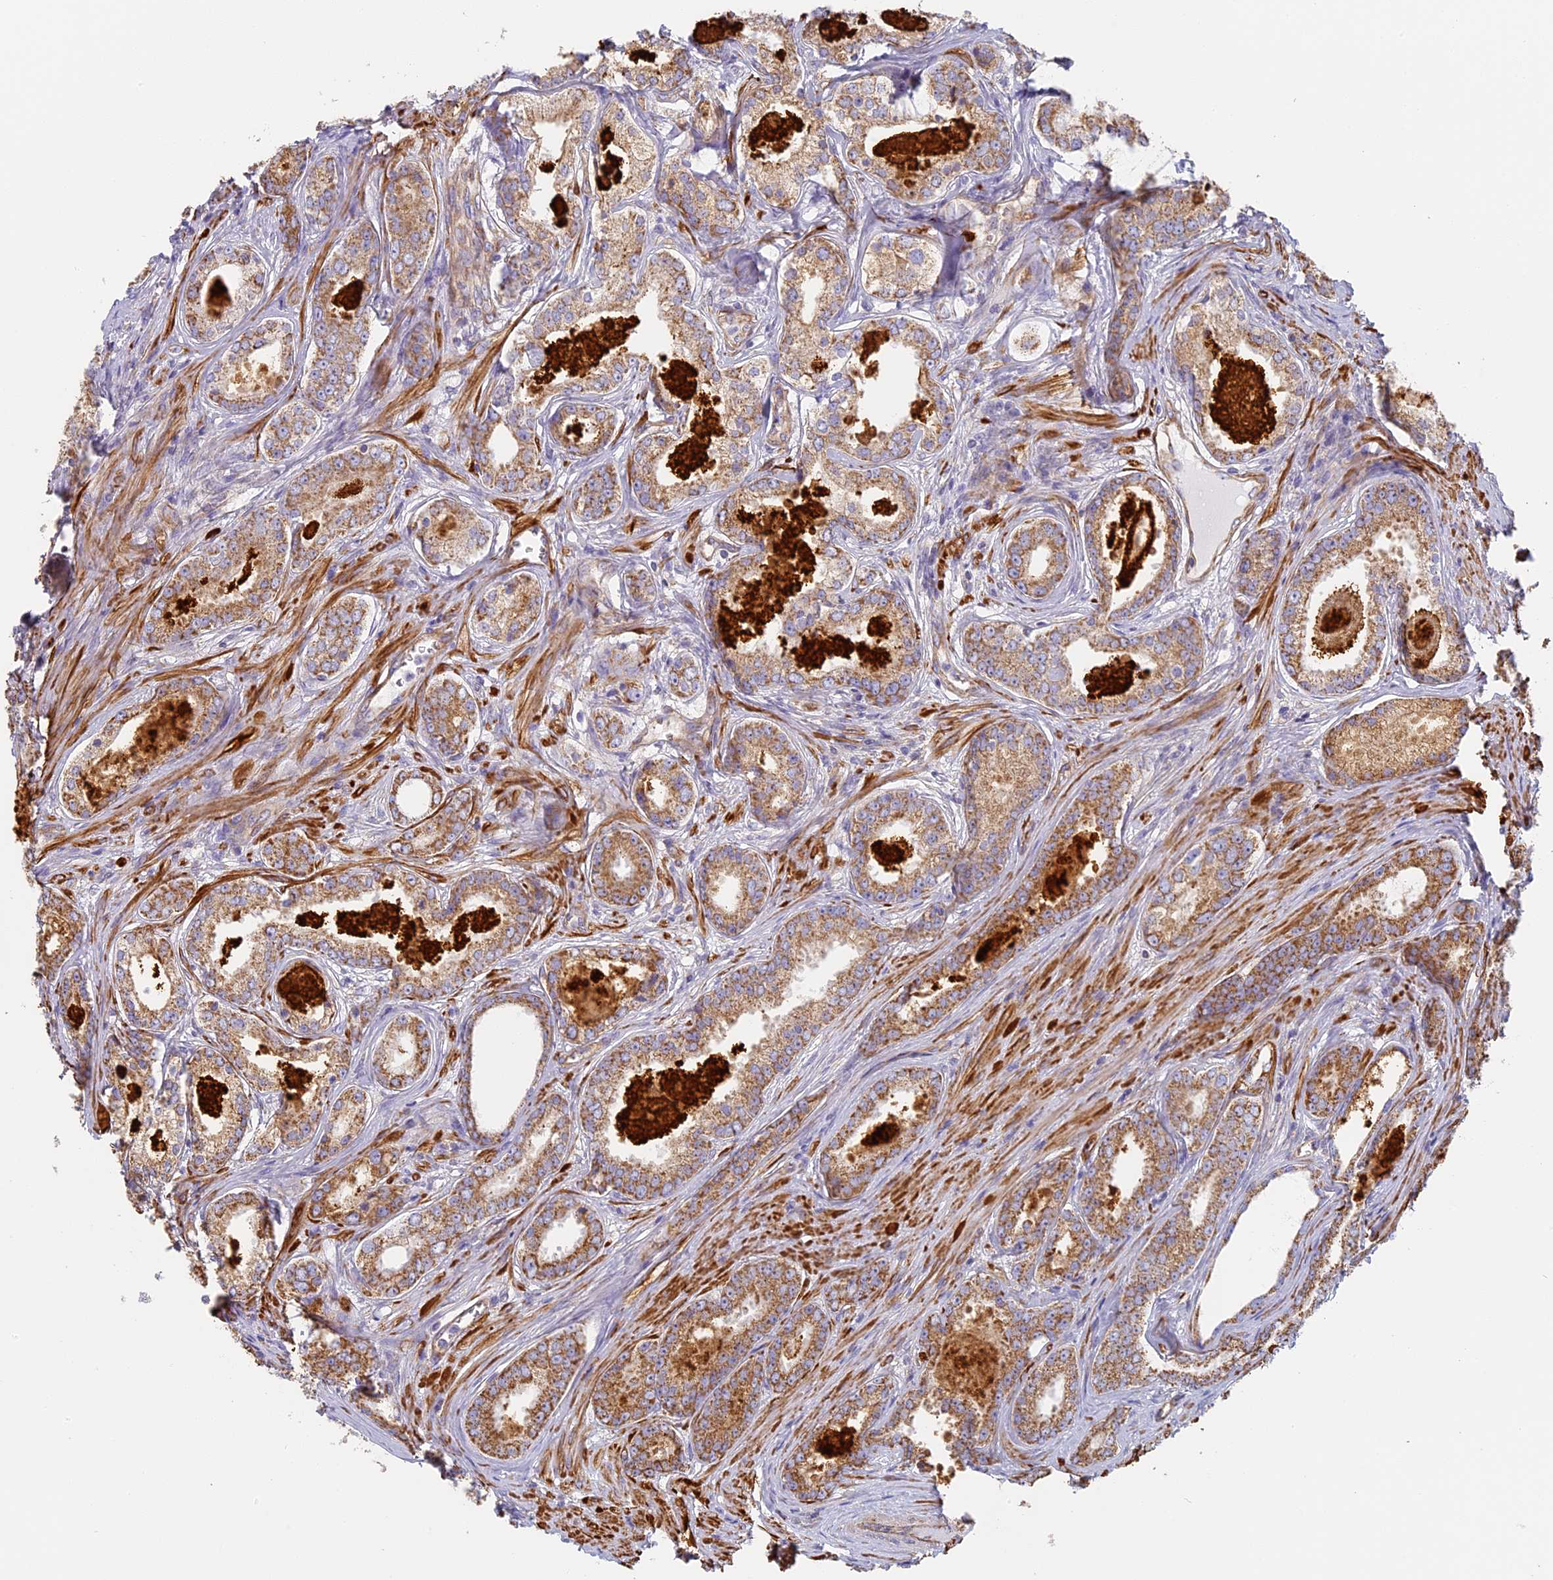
{"staining": {"intensity": "moderate", "quantity": ">75%", "location": "cytoplasmic/membranous"}, "tissue": "prostate cancer", "cell_type": "Tumor cells", "image_type": "cancer", "snomed": [{"axis": "morphology", "description": "Adenocarcinoma, Low grade"}, {"axis": "topography", "description": "Prostate"}], "caption": "Prostate cancer tissue displays moderate cytoplasmic/membranous expression in approximately >75% of tumor cells, visualized by immunohistochemistry.", "gene": "DDA1", "patient": {"sex": "male", "age": 68}}